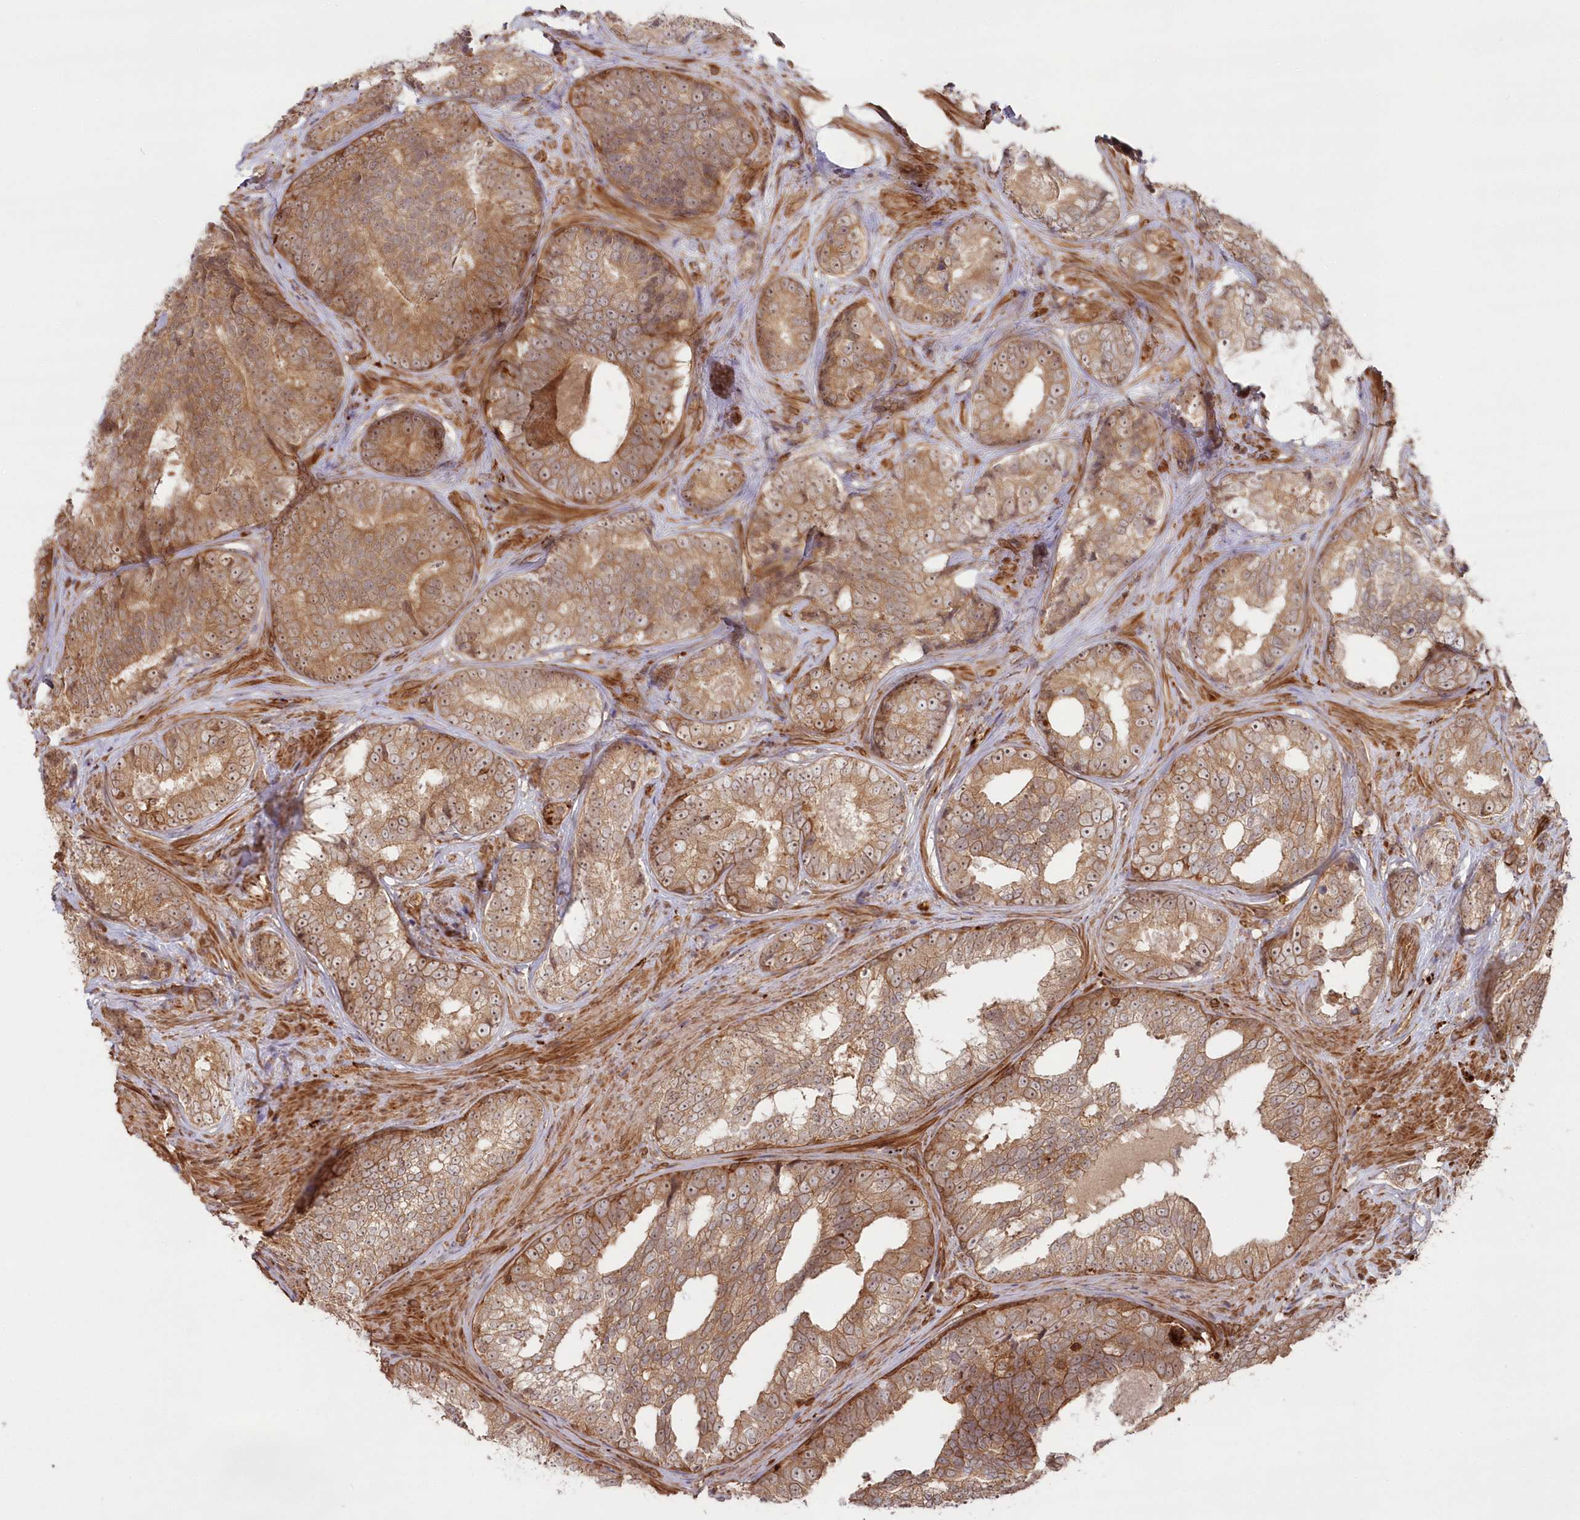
{"staining": {"intensity": "moderate", "quantity": ">75%", "location": "cytoplasmic/membranous,nuclear"}, "tissue": "prostate cancer", "cell_type": "Tumor cells", "image_type": "cancer", "snomed": [{"axis": "morphology", "description": "Adenocarcinoma, High grade"}, {"axis": "topography", "description": "Prostate"}], "caption": "Protein staining by immunohistochemistry displays moderate cytoplasmic/membranous and nuclear staining in about >75% of tumor cells in prostate high-grade adenocarcinoma.", "gene": "RGCC", "patient": {"sex": "male", "age": 66}}